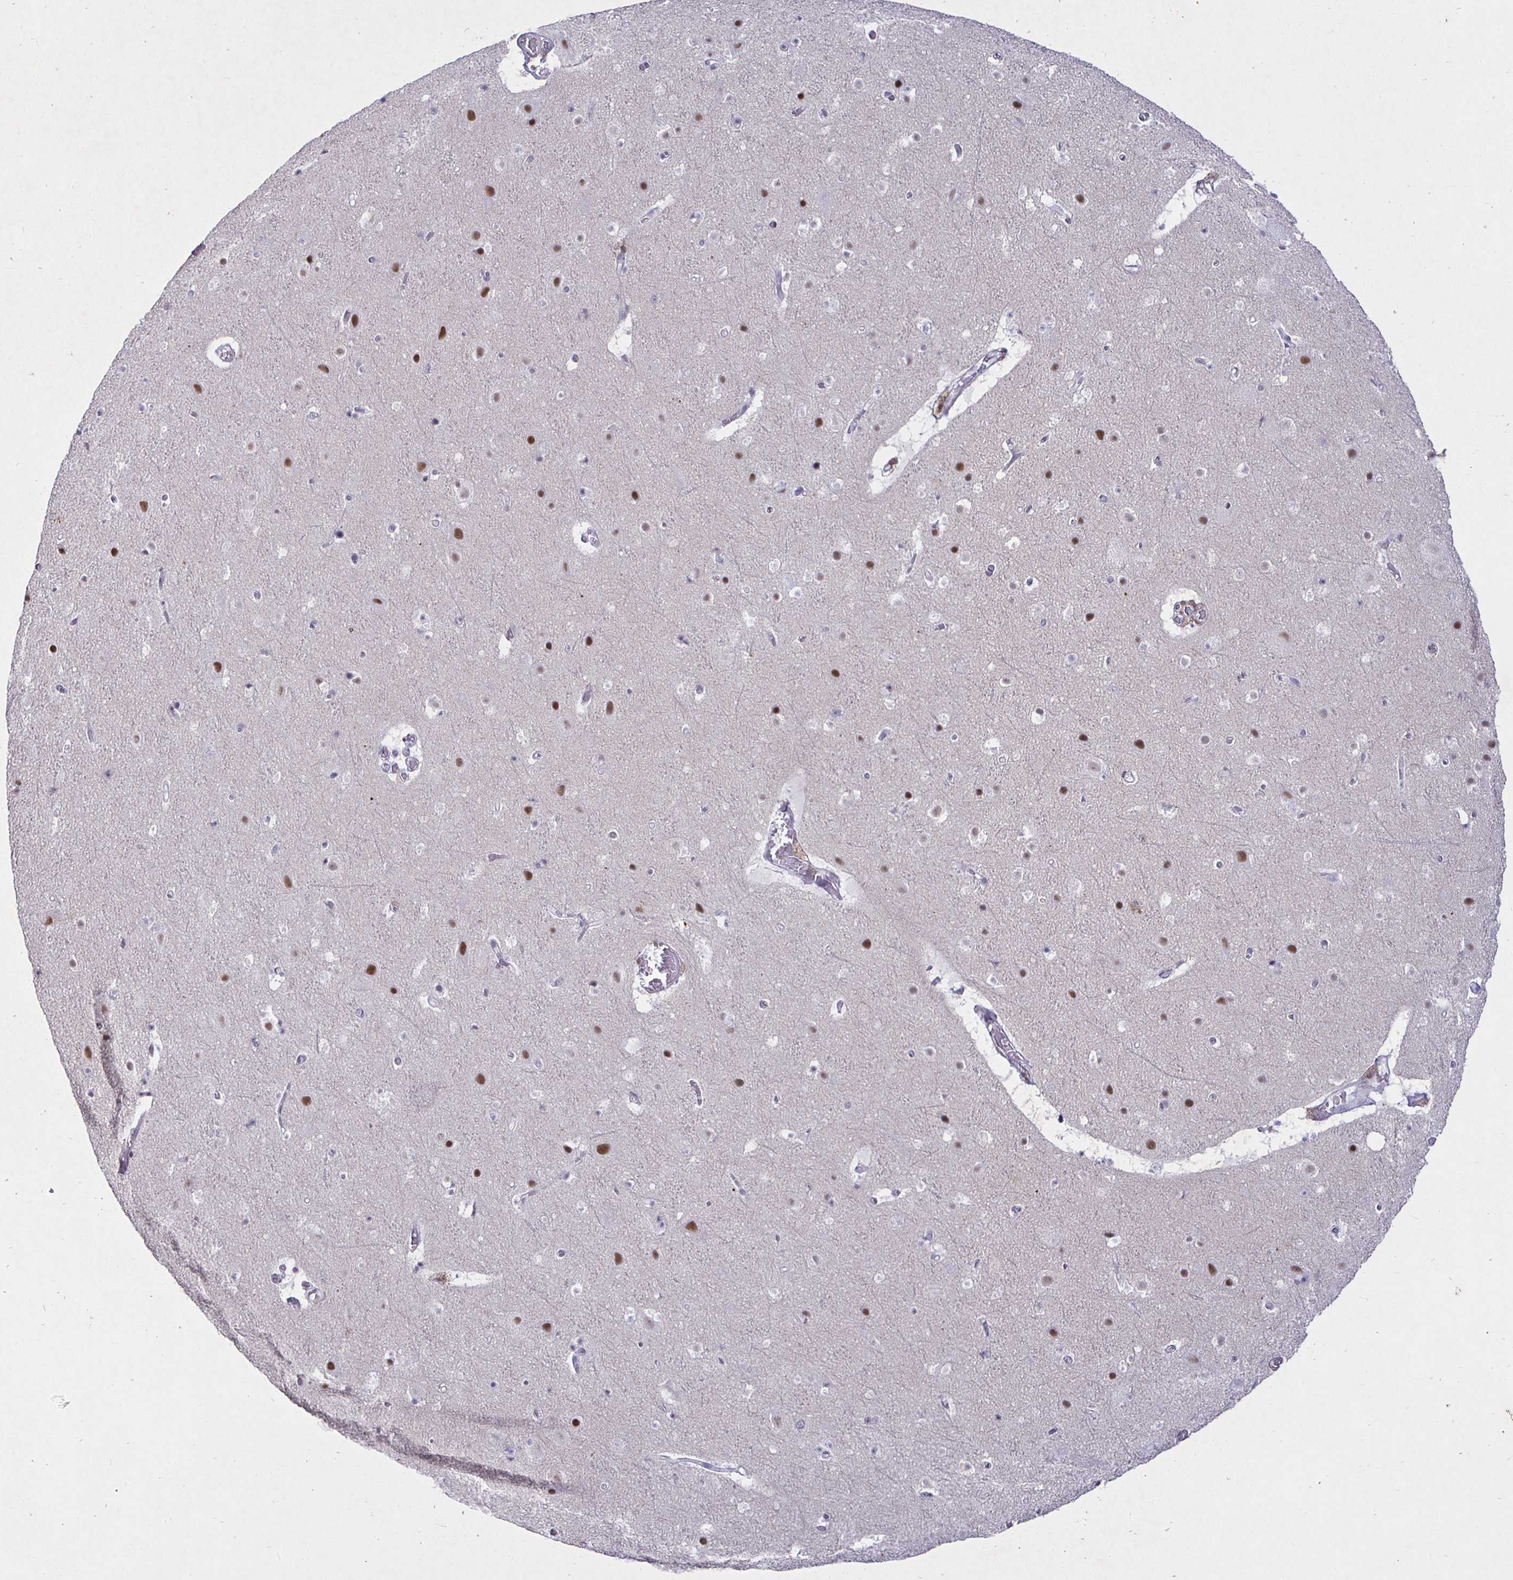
{"staining": {"intensity": "negative", "quantity": "none", "location": "none"}, "tissue": "cerebral cortex", "cell_type": "Endothelial cells", "image_type": "normal", "snomed": [{"axis": "morphology", "description": "Normal tissue, NOS"}, {"axis": "topography", "description": "Cerebral cortex"}], "caption": "Histopathology image shows no protein staining in endothelial cells of normal cerebral cortex.", "gene": "MLH1", "patient": {"sex": "female", "age": 42}}